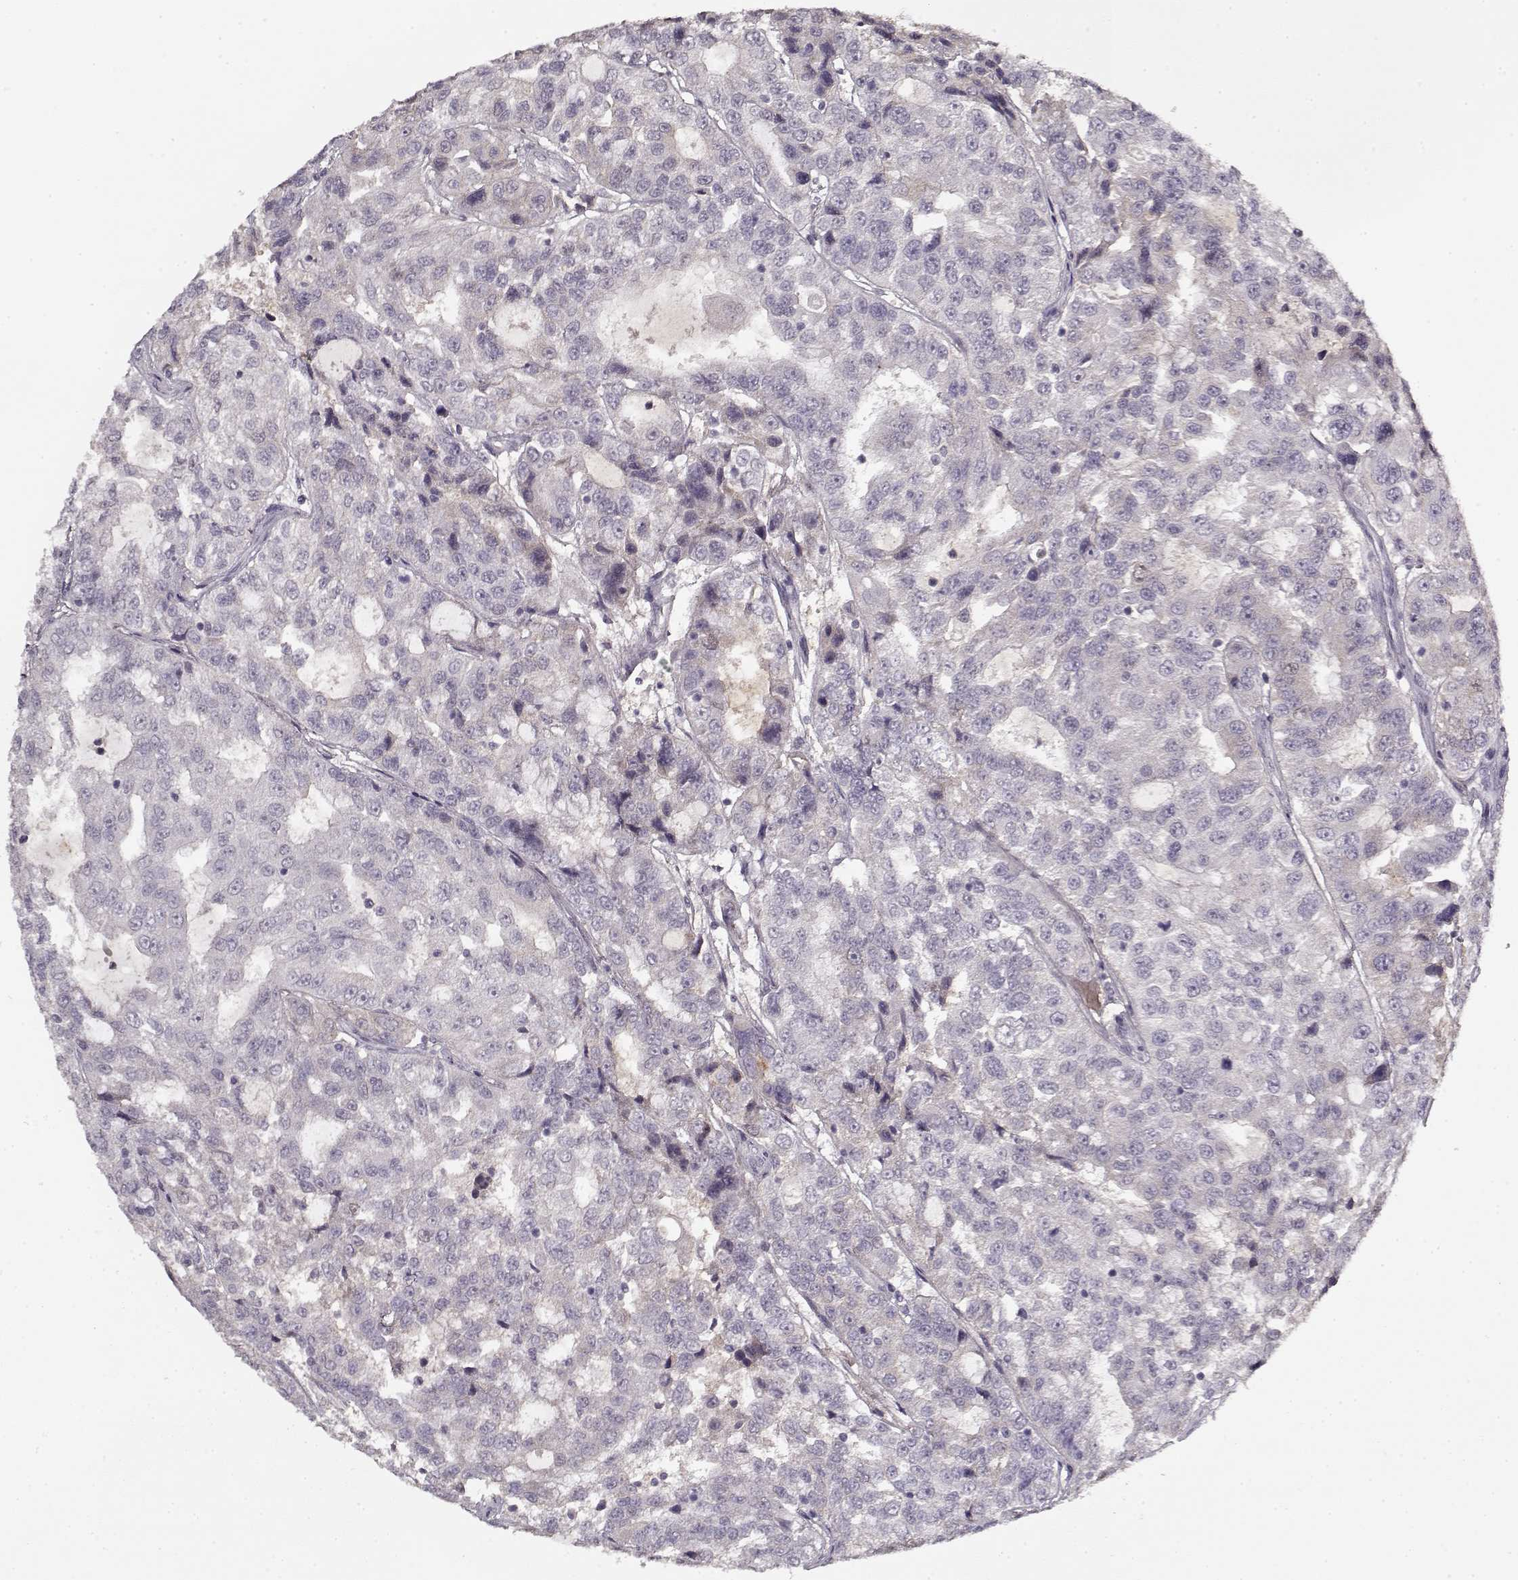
{"staining": {"intensity": "weak", "quantity": "<25%", "location": "cytoplasmic/membranous"}, "tissue": "urothelial cancer", "cell_type": "Tumor cells", "image_type": "cancer", "snomed": [{"axis": "morphology", "description": "Urothelial carcinoma, NOS"}, {"axis": "morphology", "description": "Urothelial carcinoma, High grade"}, {"axis": "topography", "description": "Urinary bladder"}], "caption": "Histopathology image shows no significant protein positivity in tumor cells of high-grade urothelial carcinoma.", "gene": "LUM", "patient": {"sex": "female", "age": 73}}